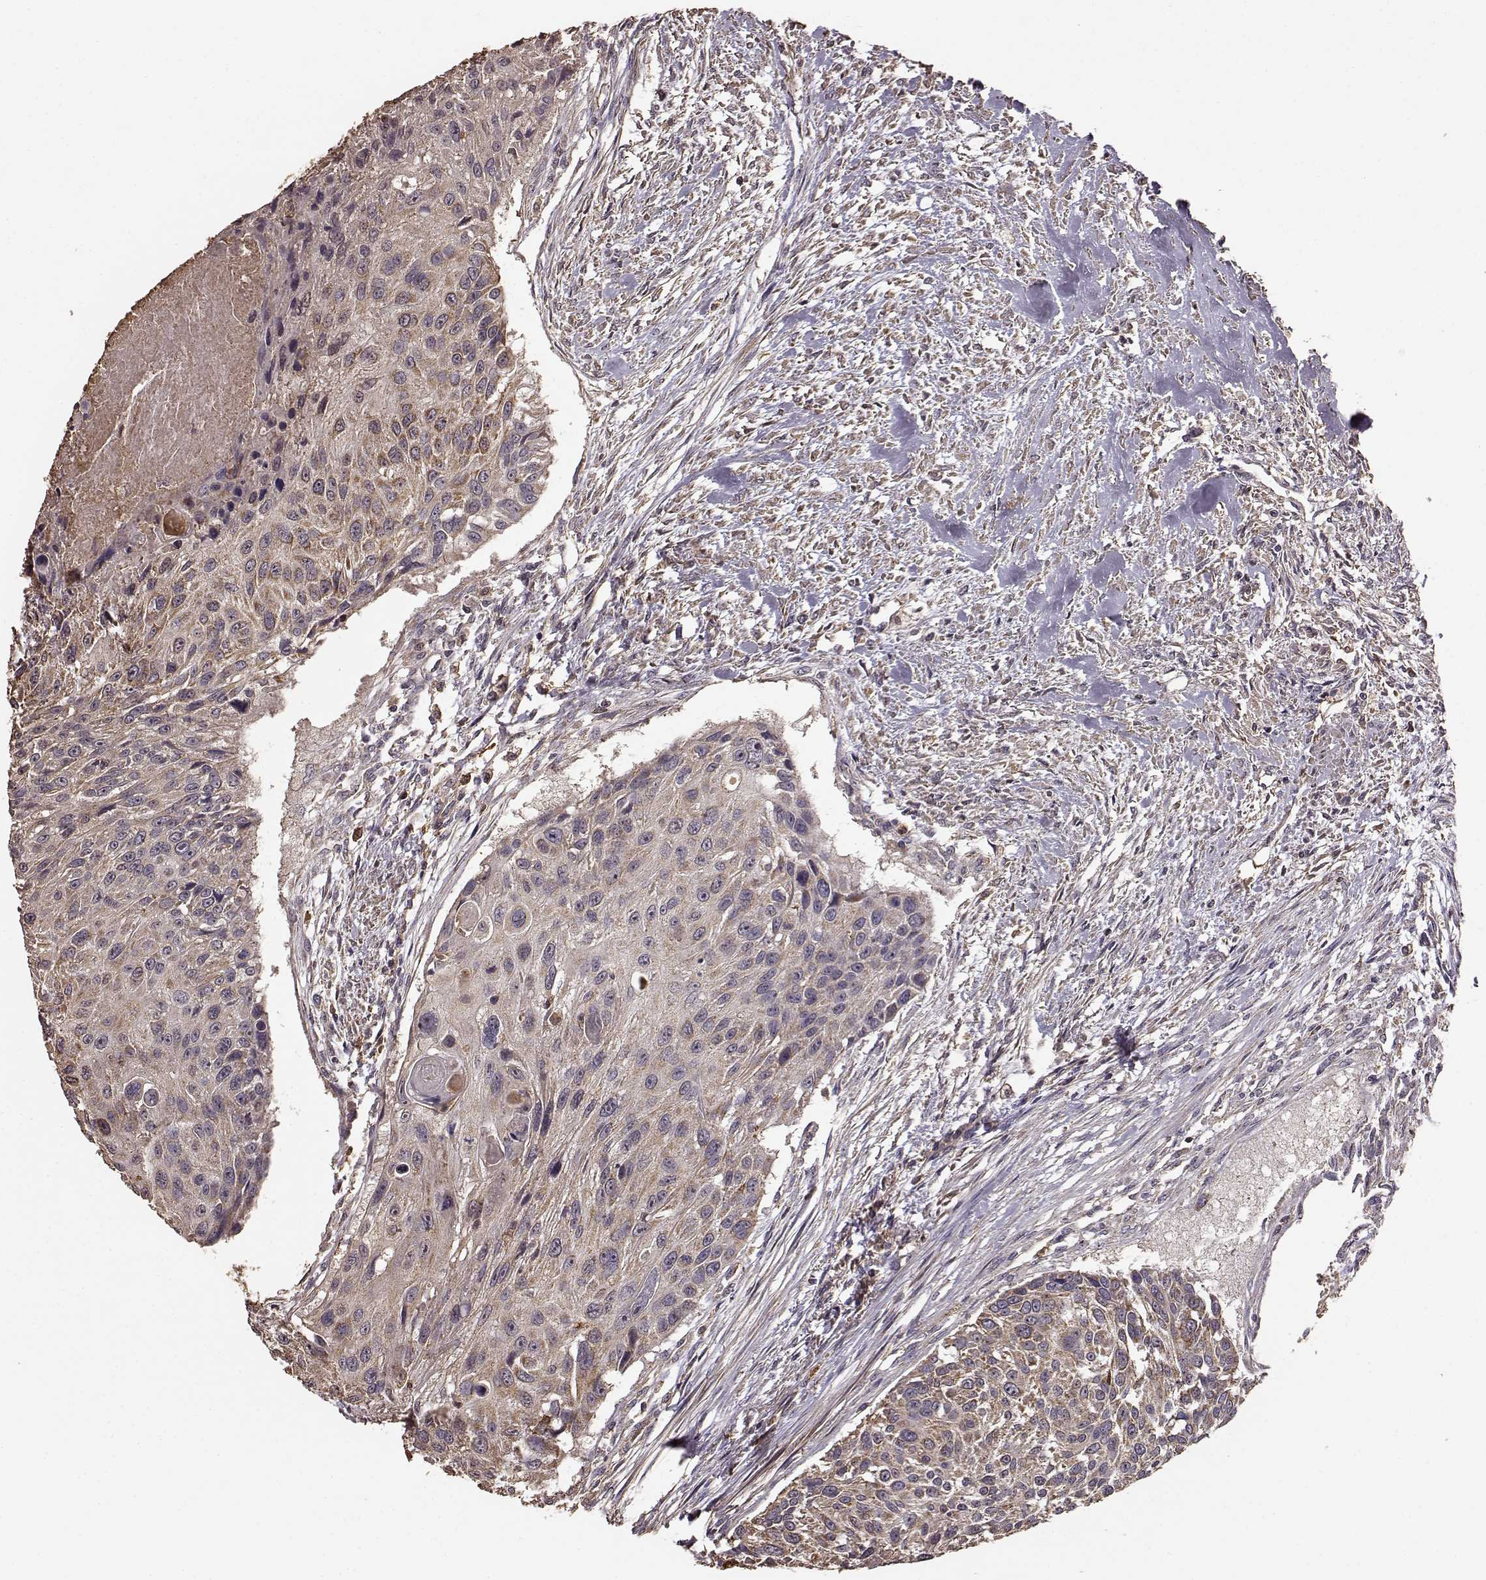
{"staining": {"intensity": "moderate", "quantity": "25%-75%", "location": "cytoplasmic/membranous"}, "tissue": "urothelial cancer", "cell_type": "Tumor cells", "image_type": "cancer", "snomed": [{"axis": "morphology", "description": "Urothelial carcinoma, NOS"}, {"axis": "topography", "description": "Urinary bladder"}], "caption": "Immunohistochemical staining of transitional cell carcinoma shows medium levels of moderate cytoplasmic/membranous expression in approximately 25%-75% of tumor cells. (DAB = brown stain, brightfield microscopy at high magnification).", "gene": "PTGES2", "patient": {"sex": "male", "age": 55}}